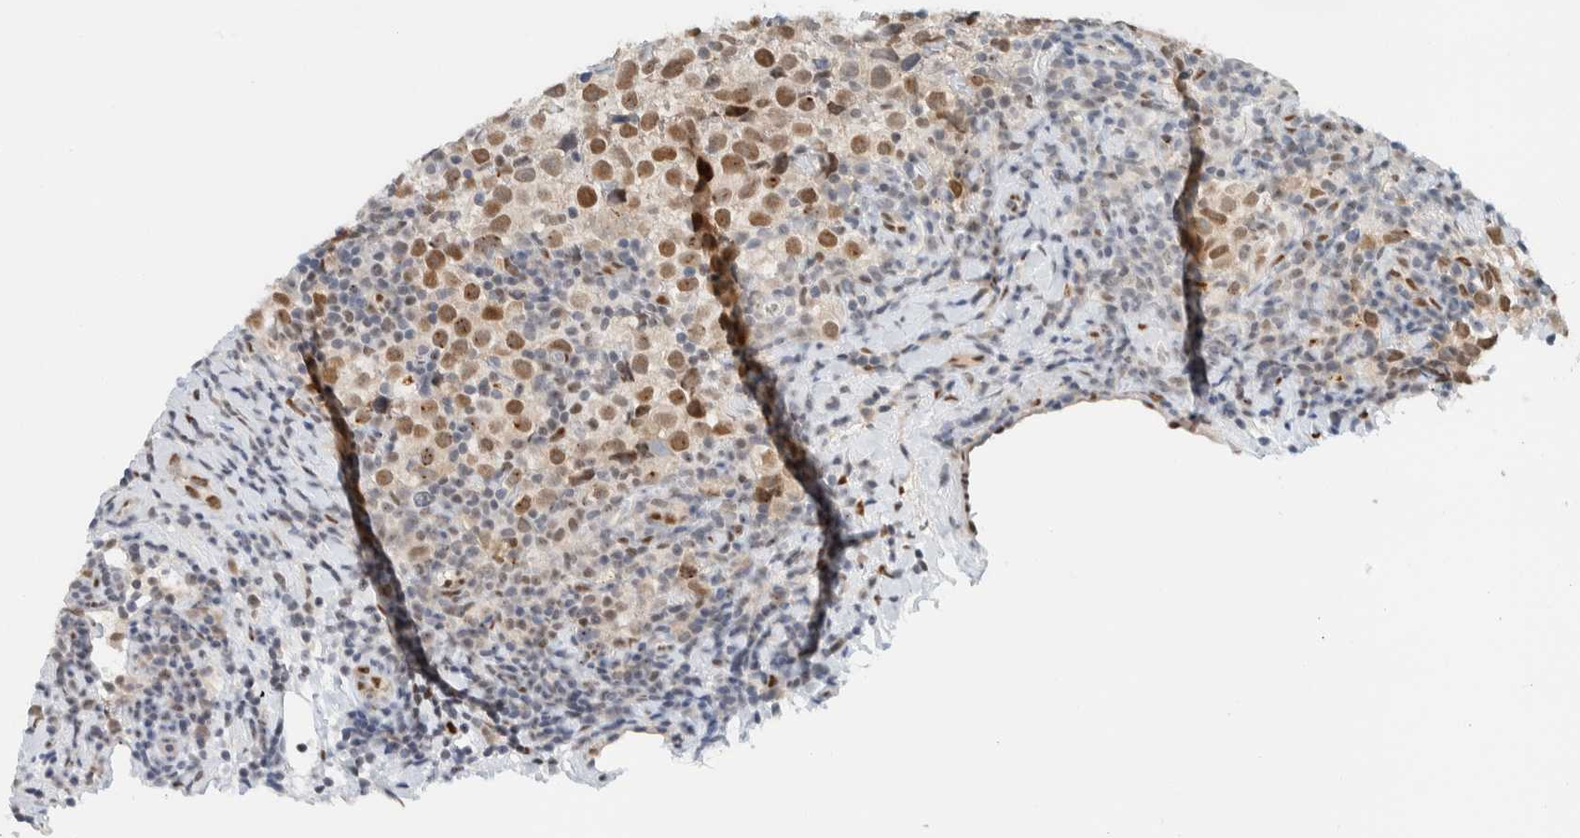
{"staining": {"intensity": "moderate", "quantity": ">75%", "location": "nuclear"}, "tissue": "testis cancer", "cell_type": "Tumor cells", "image_type": "cancer", "snomed": [{"axis": "morphology", "description": "Normal tissue, NOS"}, {"axis": "morphology", "description": "Seminoma, NOS"}, {"axis": "topography", "description": "Testis"}], "caption": "DAB (3,3'-diaminobenzidine) immunohistochemical staining of seminoma (testis) exhibits moderate nuclear protein expression in about >75% of tumor cells.", "gene": "ZNF683", "patient": {"sex": "male", "age": 43}}